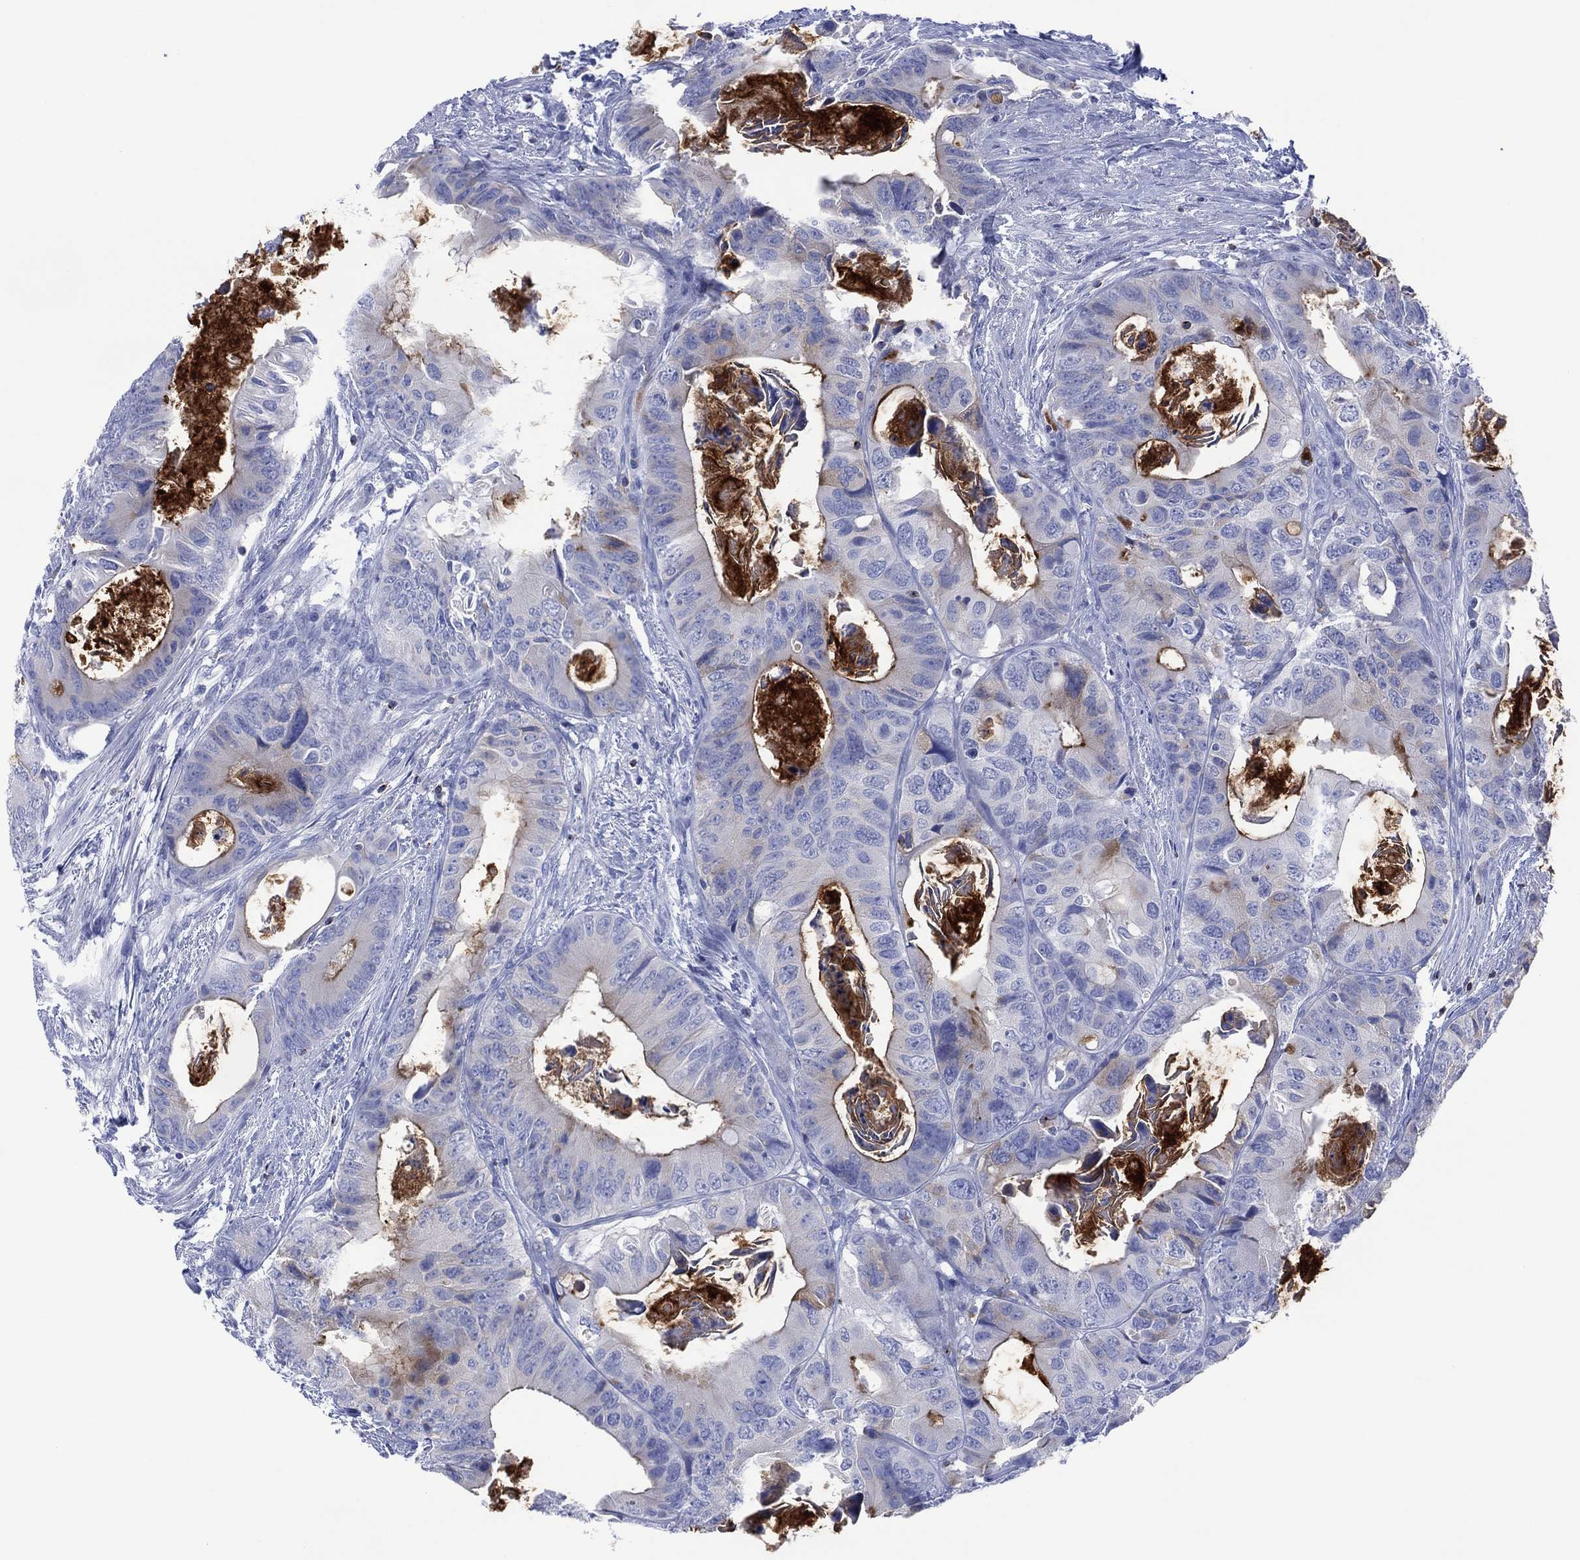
{"staining": {"intensity": "strong", "quantity": "<25%", "location": "cytoplasmic/membranous"}, "tissue": "colorectal cancer", "cell_type": "Tumor cells", "image_type": "cancer", "snomed": [{"axis": "morphology", "description": "Adenocarcinoma, NOS"}, {"axis": "topography", "description": "Rectum"}], "caption": "A medium amount of strong cytoplasmic/membranous staining is present in about <25% of tumor cells in colorectal cancer (adenocarcinoma) tissue.", "gene": "DPP4", "patient": {"sex": "male", "age": 64}}